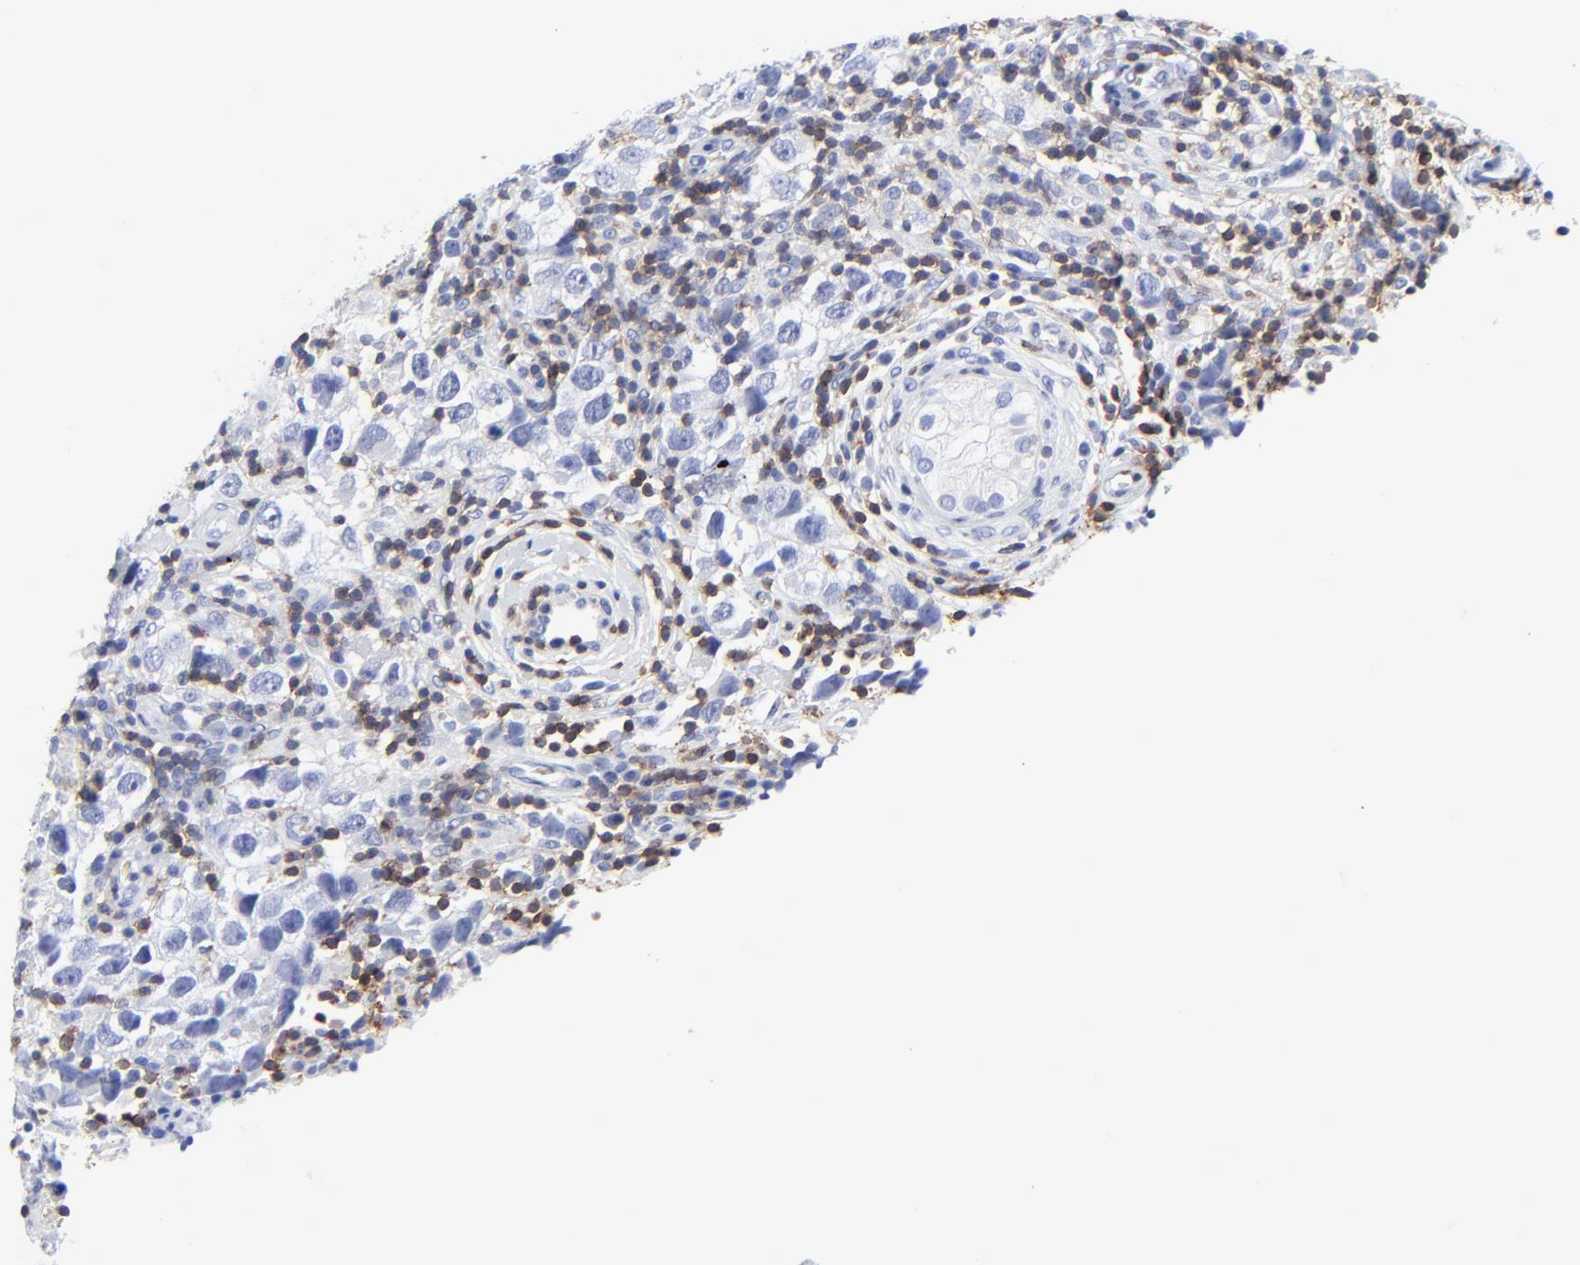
{"staining": {"intensity": "negative", "quantity": "none", "location": "none"}, "tissue": "testis cancer", "cell_type": "Tumor cells", "image_type": "cancer", "snomed": [{"axis": "morphology", "description": "Carcinoma, Embryonal, NOS"}, {"axis": "topography", "description": "Testis"}], "caption": "DAB (3,3'-diaminobenzidine) immunohistochemical staining of human testis embryonal carcinoma demonstrates no significant staining in tumor cells.", "gene": "LCK", "patient": {"sex": "male", "age": 21}}